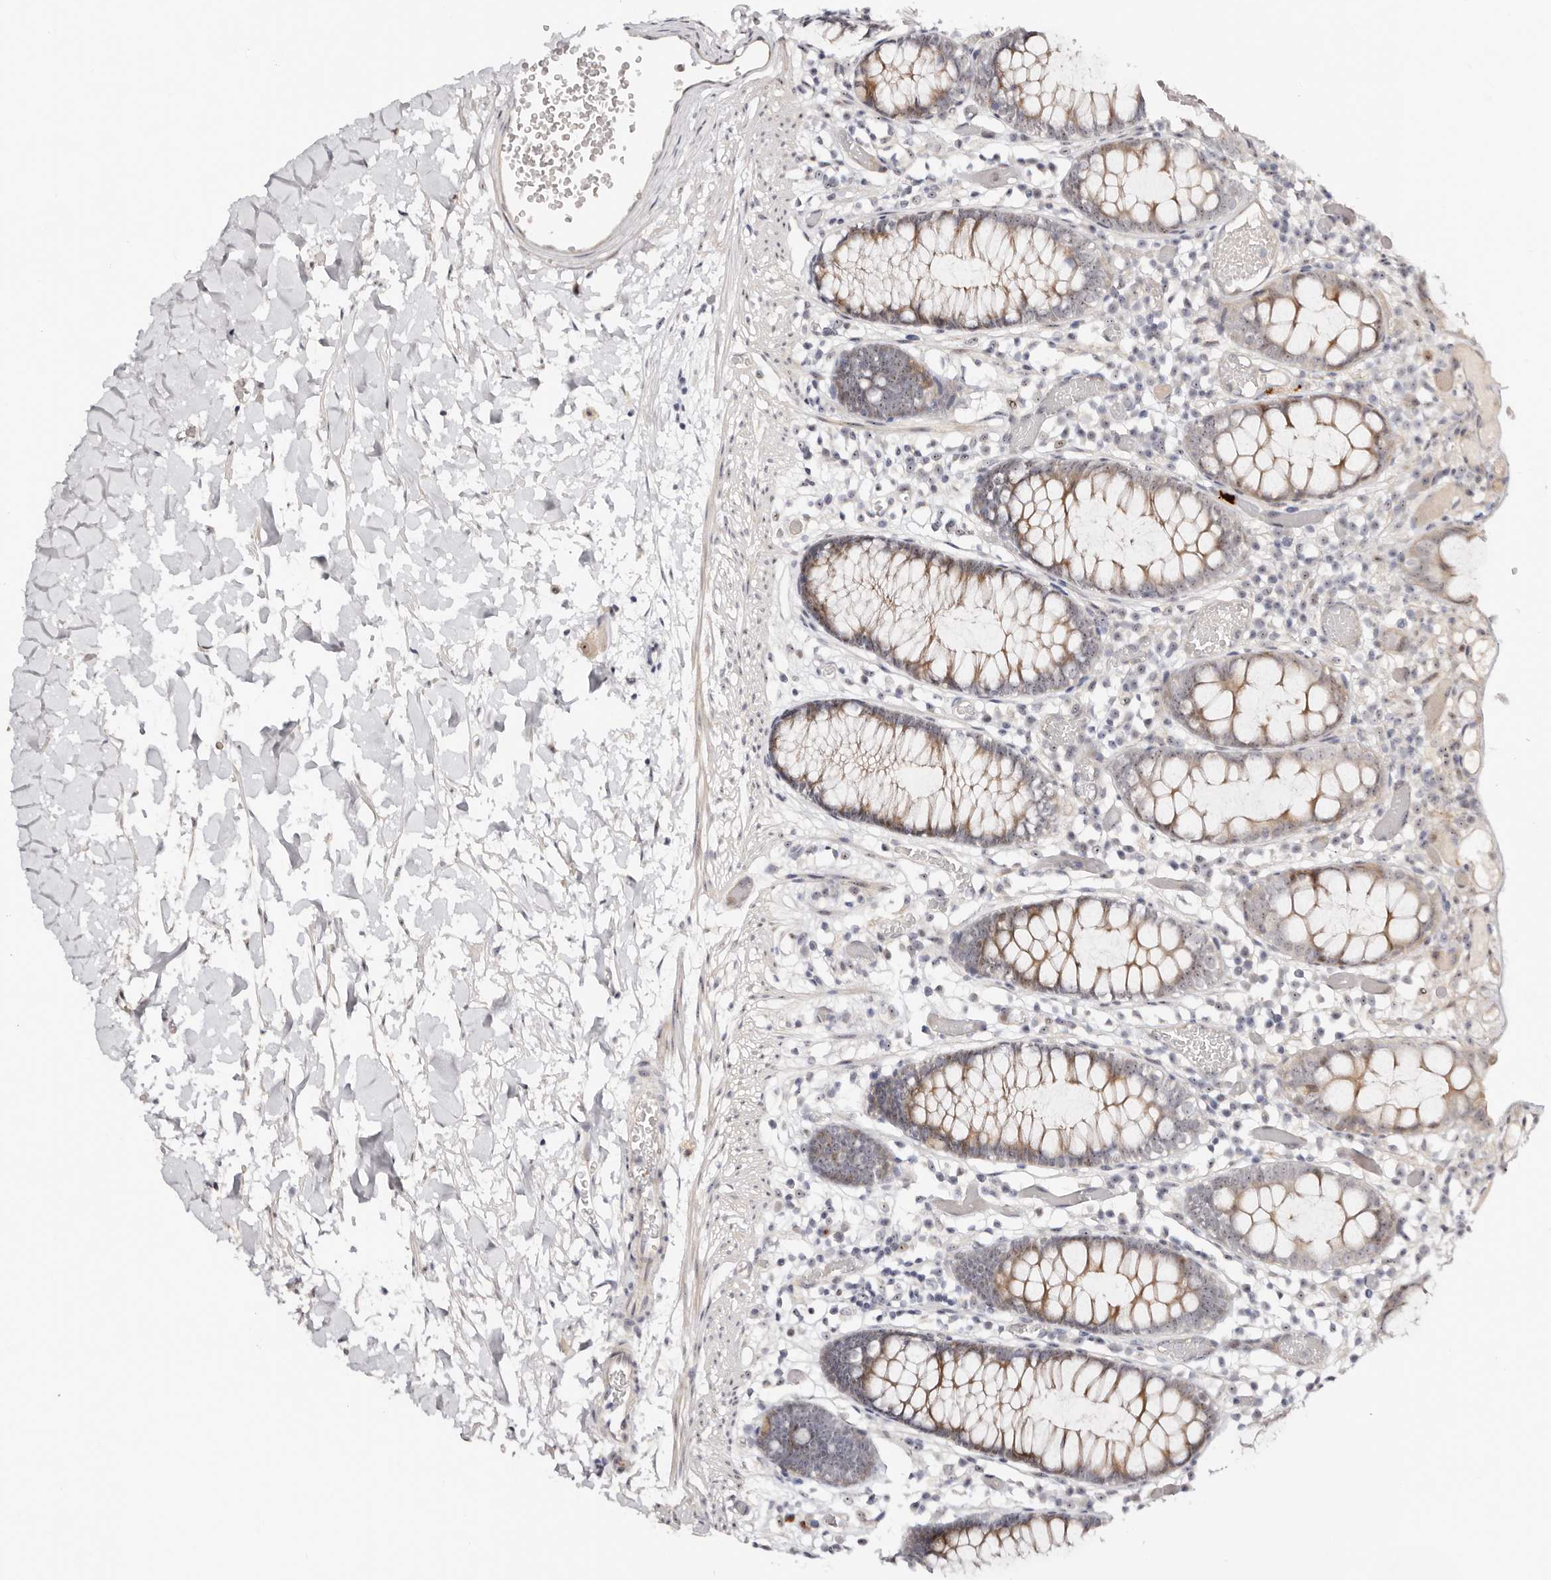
{"staining": {"intensity": "negative", "quantity": "none", "location": "none"}, "tissue": "colon", "cell_type": "Endothelial cells", "image_type": "normal", "snomed": [{"axis": "morphology", "description": "Normal tissue, NOS"}, {"axis": "topography", "description": "Colon"}], "caption": "An immunohistochemistry (IHC) histopathology image of normal colon is shown. There is no staining in endothelial cells of colon. The staining is performed using DAB brown chromogen with nuclei counter-stained in using hematoxylin.", "gene": "ODF2L", "patient": {"sex": "male", "age": 14}}